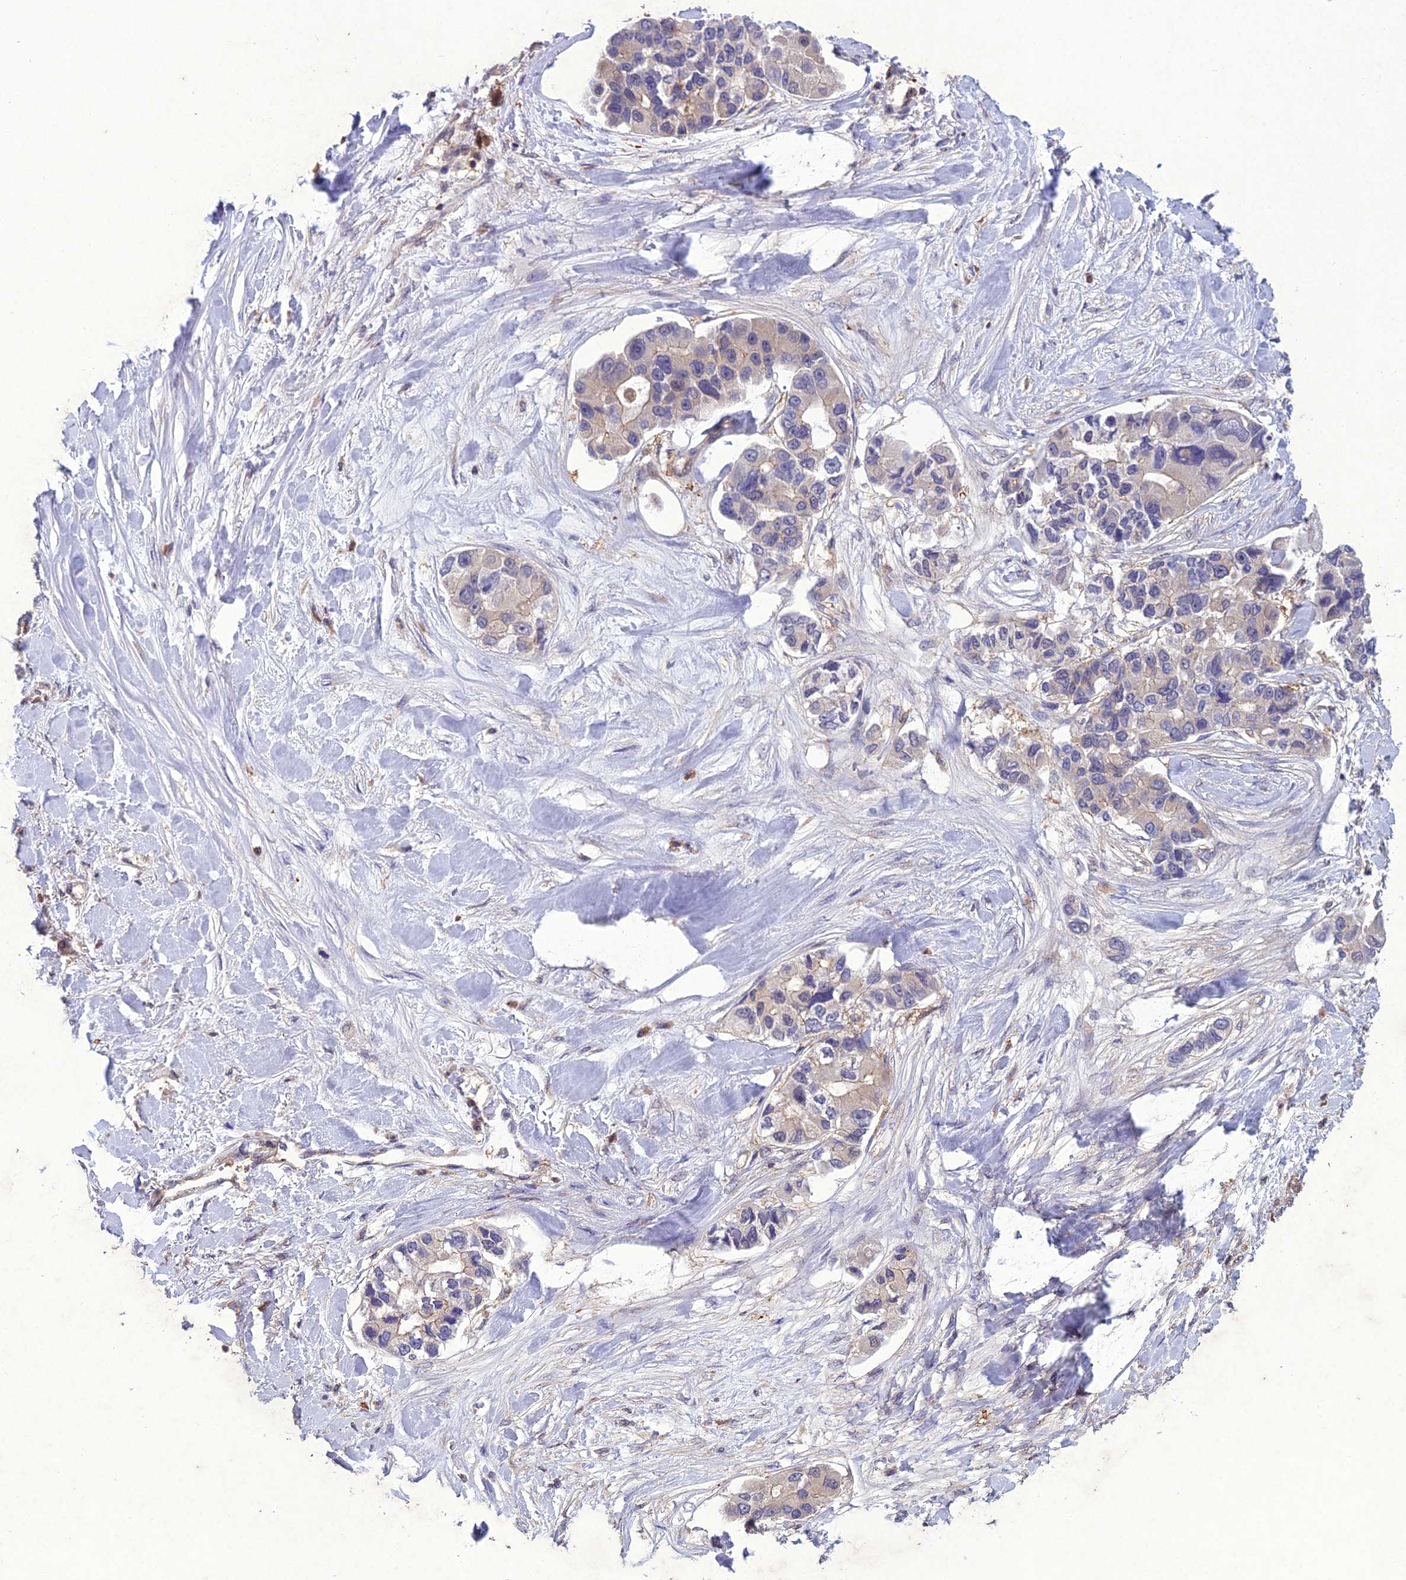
{"staining": {"intensity": "weak", "quantity": "<25%", "location": "nuclear"}, "tissue": "lung cancer", "cell_type": "Tumor cells", "image_type": "cancer", "snomed": [{"axis": "morphology", "description": "Adenocarcinoma, NOS"}, {"axis": "topography", "description": "Lung"}], "caption": "Tumor cells show no significant expression in adenocarcinoma (lung).", "gene": "GDF6", "patient": {"sex": "female", "age": 54}}